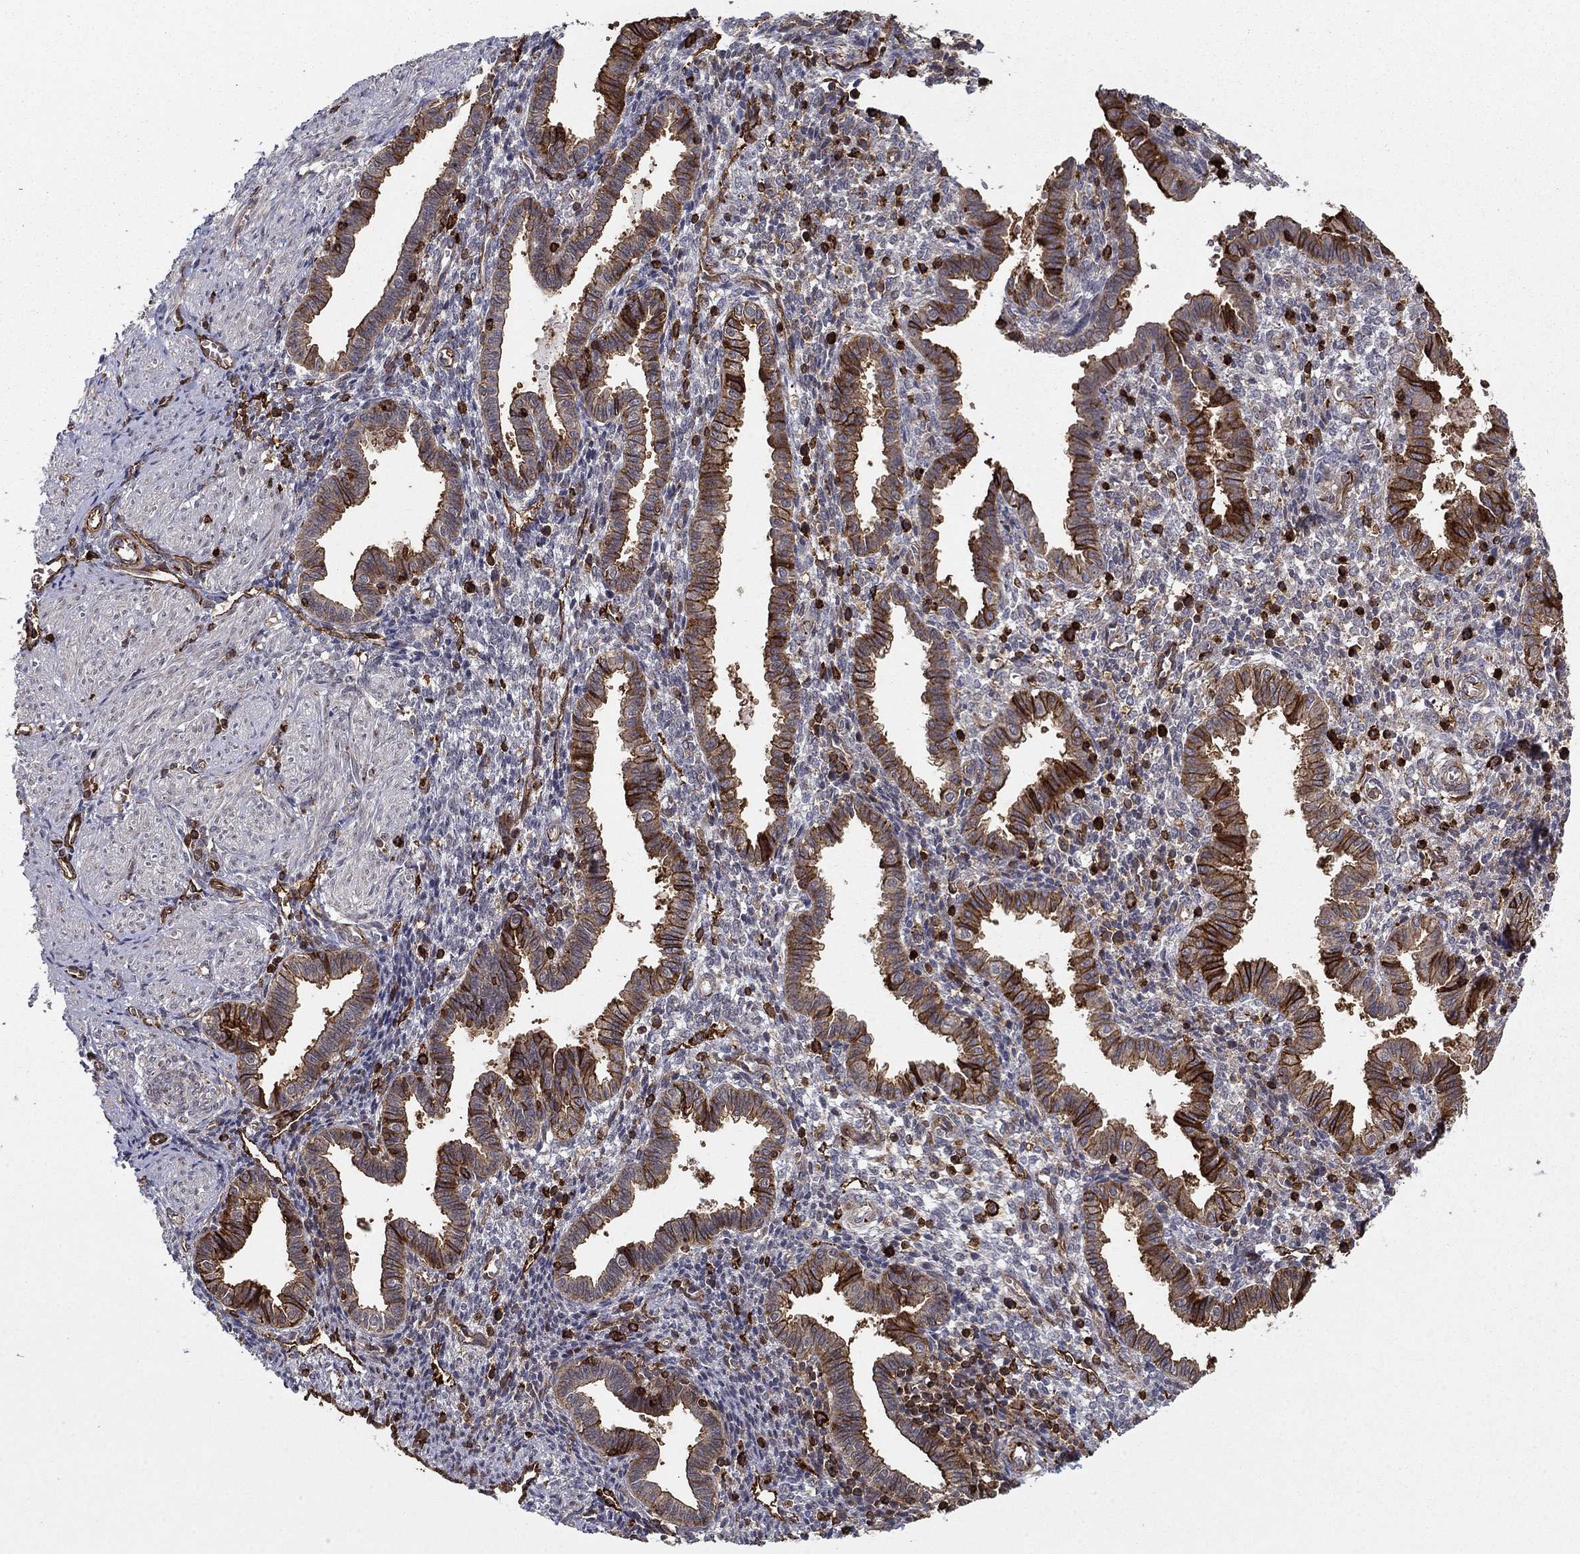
{"staining": {"intensity": "negative", "quantity": "none", "location": "none"}, "tissue": "endometrium", "cell_type": "Cells in endometrial stroma", "image_type": "normal", "snomed": [{"axis": "morphology", "description": "Normal tissue, NOS"}, {"axis": "topography", "description": "Endometrium"}], "caption": "High power microscopy image of an immunohistochemistry micrograph of benign endometrium, revealing no significant staining in cells in endometrial stroma.", "gene": "ADM", "patient": {"sex": "female", "age": 37}}